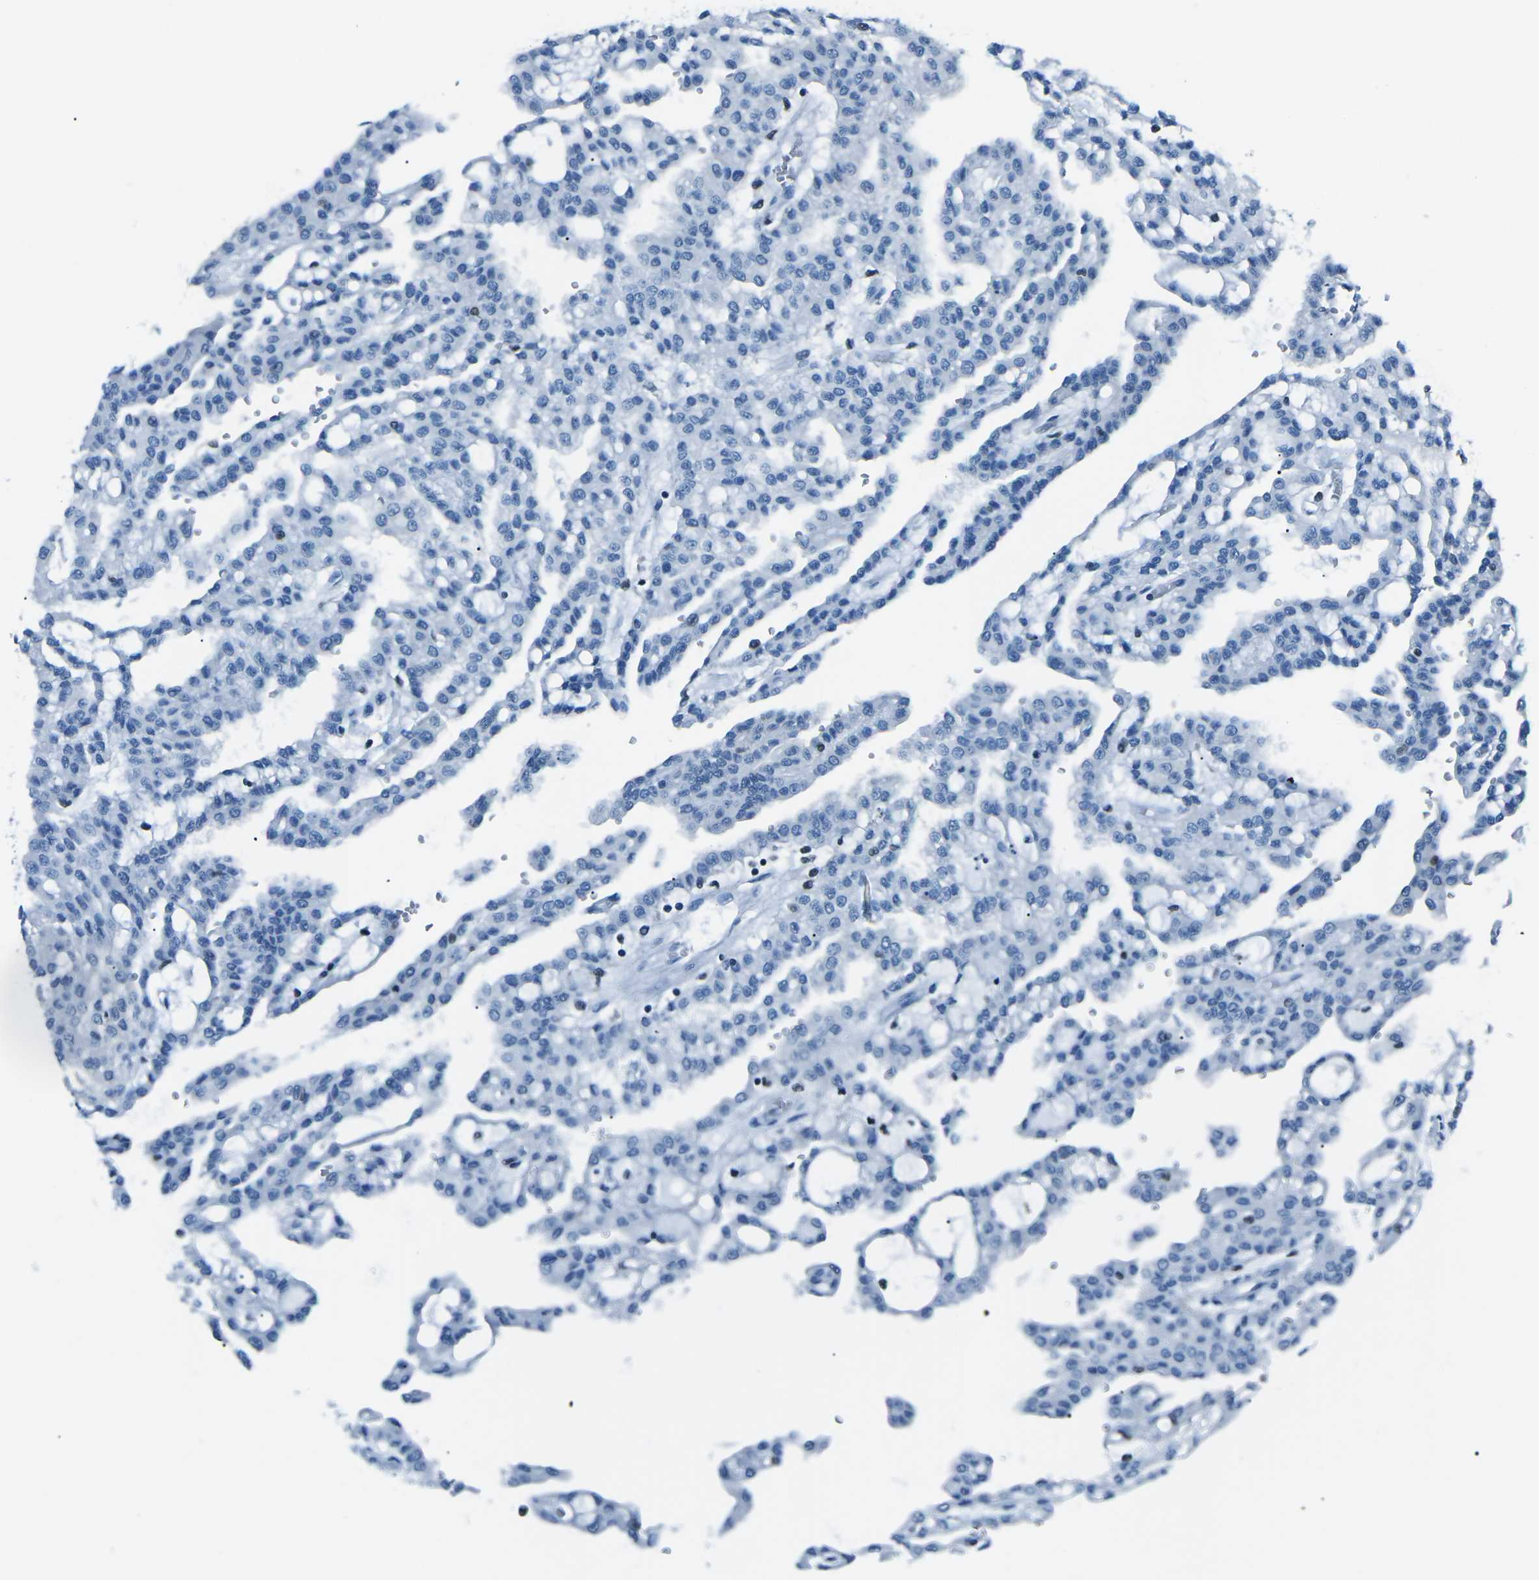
{"staining": {"intensity": "negative", "quantity": "none", "location": "none"}, "tissue": "renal cancer", "cell_type": "Tumor cells", "image_type": "cancer", "snomed": [{"axis": "morphology", "description": "Adenocarcinoma, NOS"}, {"axis": "topography", "description": "Kidney"}], "caption": "Renal cancer (adenocarcinoma) was stained to show a protein in brown. There is no significant staining in tumor cells. (Brightfield microscopy of DAB immunohistochemistry (IHC) at high magnification).", "gene": "CELF2", "patient": {"sex": "male", "age": 63}}